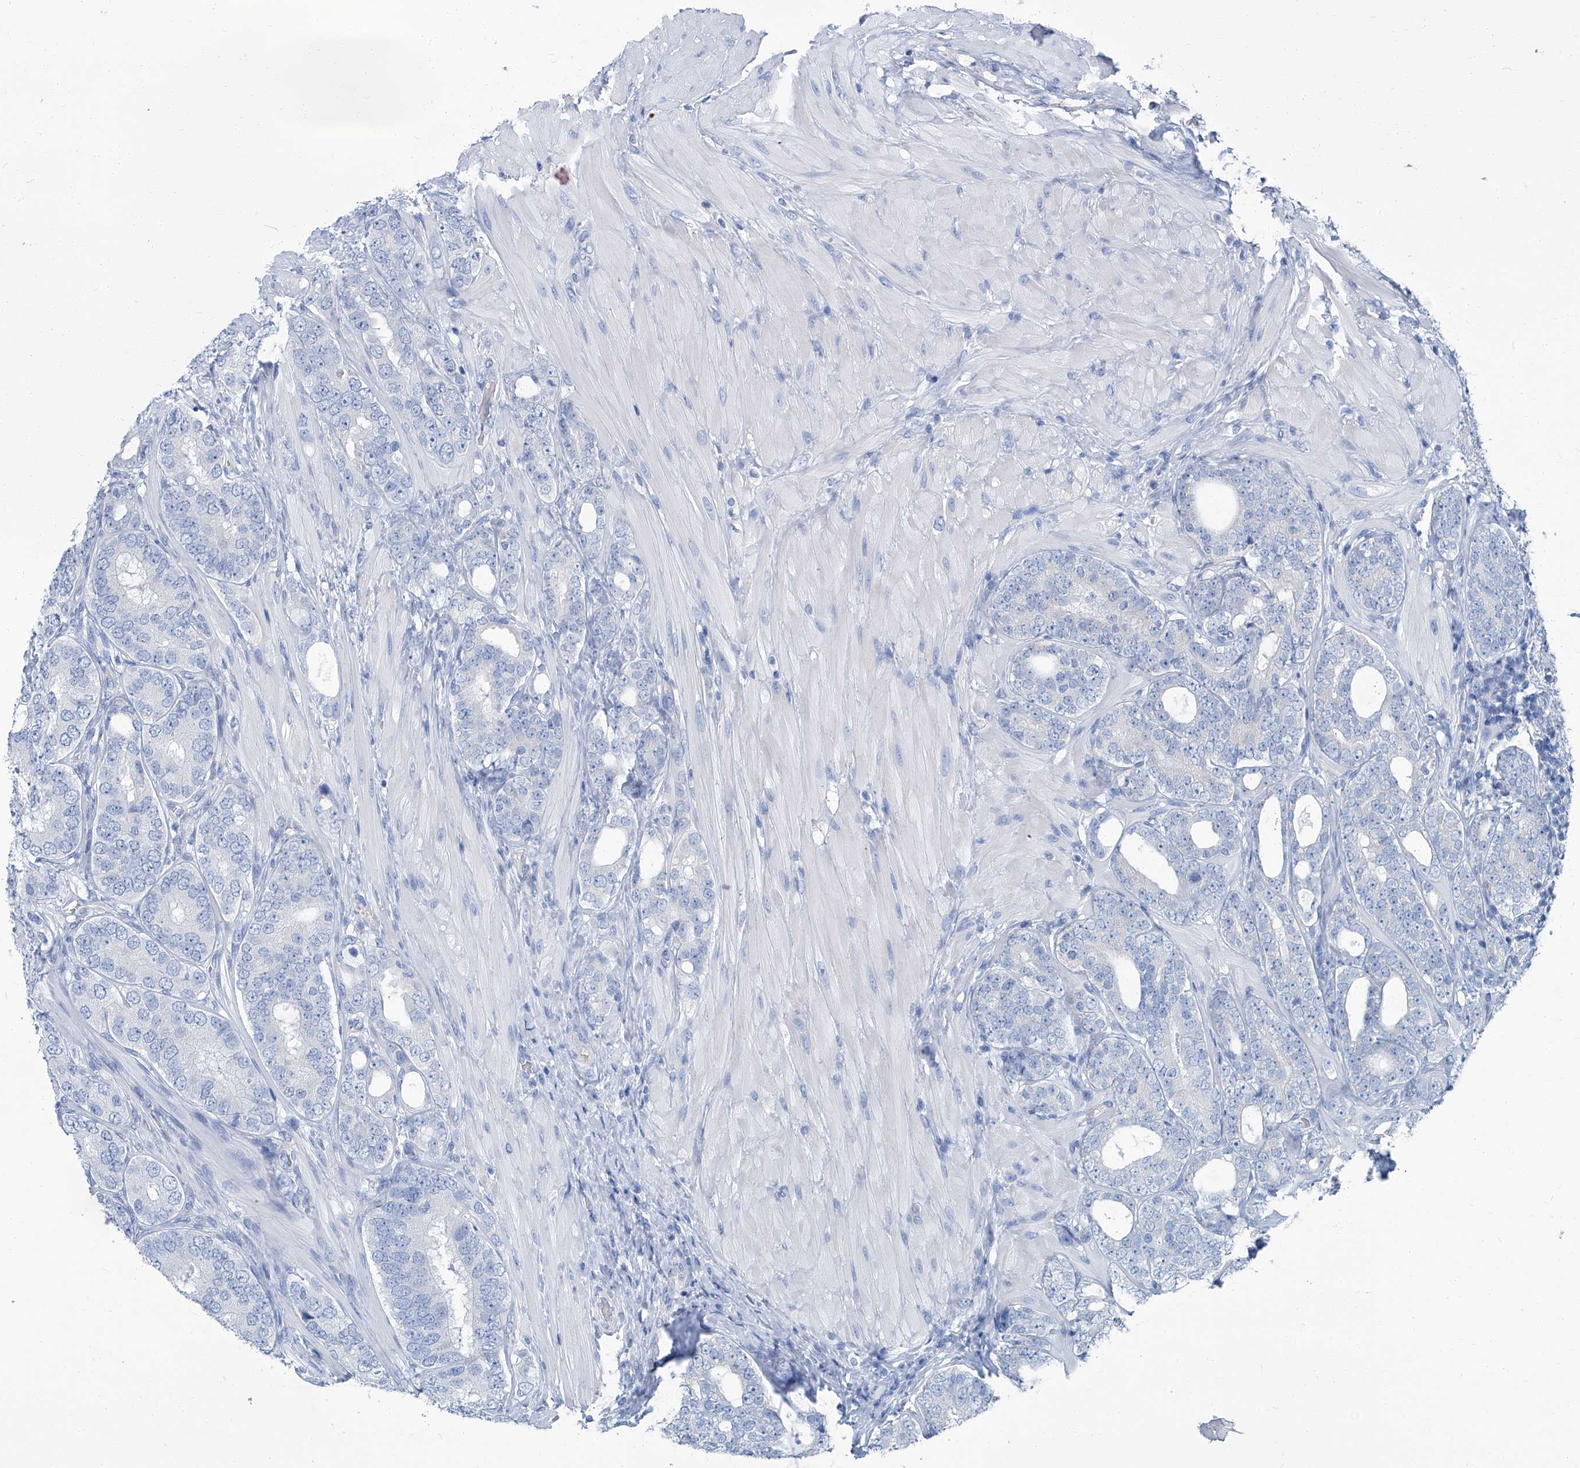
{"staining": {"intensity": "negative", "quantity": "none", "location": "none"}, "tissue": "prostate cancer", "cell_type": "Tumor cells", "image_type": "cancer", "snomed": [{"axis": "morphology", "description": "Adenocarcinoma, High grade"}, {"axis": "topography", "description": "Prostate"}], "caption": "The IHC micrograph has no significant staining in tumor cells of prostate cancer (high-grade adenocarcinoma) tissue. (DAB (3,3'-diaminobenzidine) immunohistochemistry with hematoxylin counter stain).", "gene": "PFKL", "patient": {"sex": "male", "age": 56}}